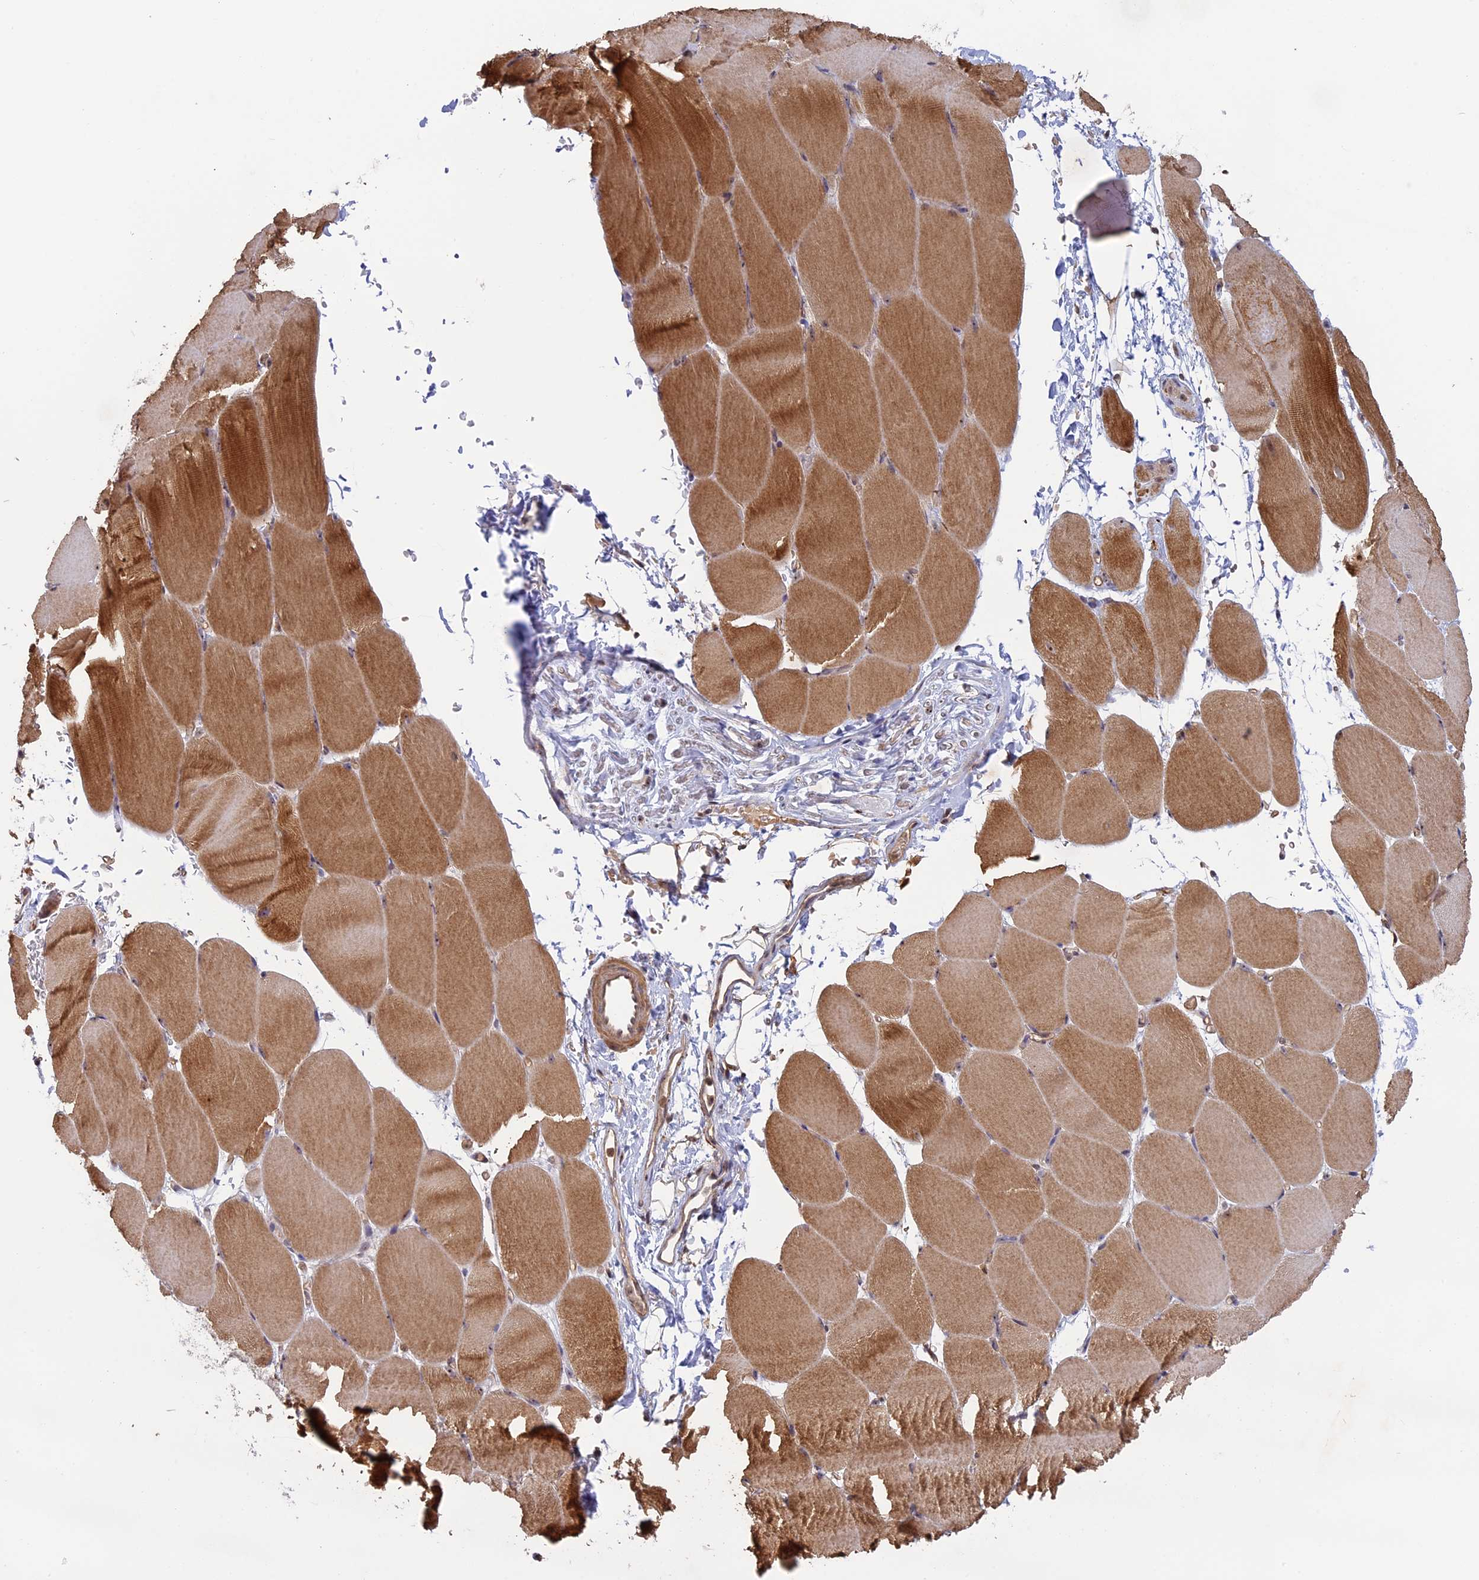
{"staining": {"intensity": "moderate", "quantity": ">75%", "location": "cytoplasmic/membranous"}, "tissue": "skeletal muscle", "cell_type": "Myocytes", "image_type": "normal", "snomed": [{"axis": "morphology", "description": "Normal tissue, NOS"}, {"axis": "topography", "description": "Skeletal muscle"}, {"axis": "topography", "description": "Parathyroid gland"}], "caption": "Immunohistochemical staining of benign human skeletal muscle demonstrates medium levels of moderate cytoplasmic/membranous expression in about >75% of myocytes.", "gene": "FAM98C", "patient": {"sex": "female", "age": 37}}